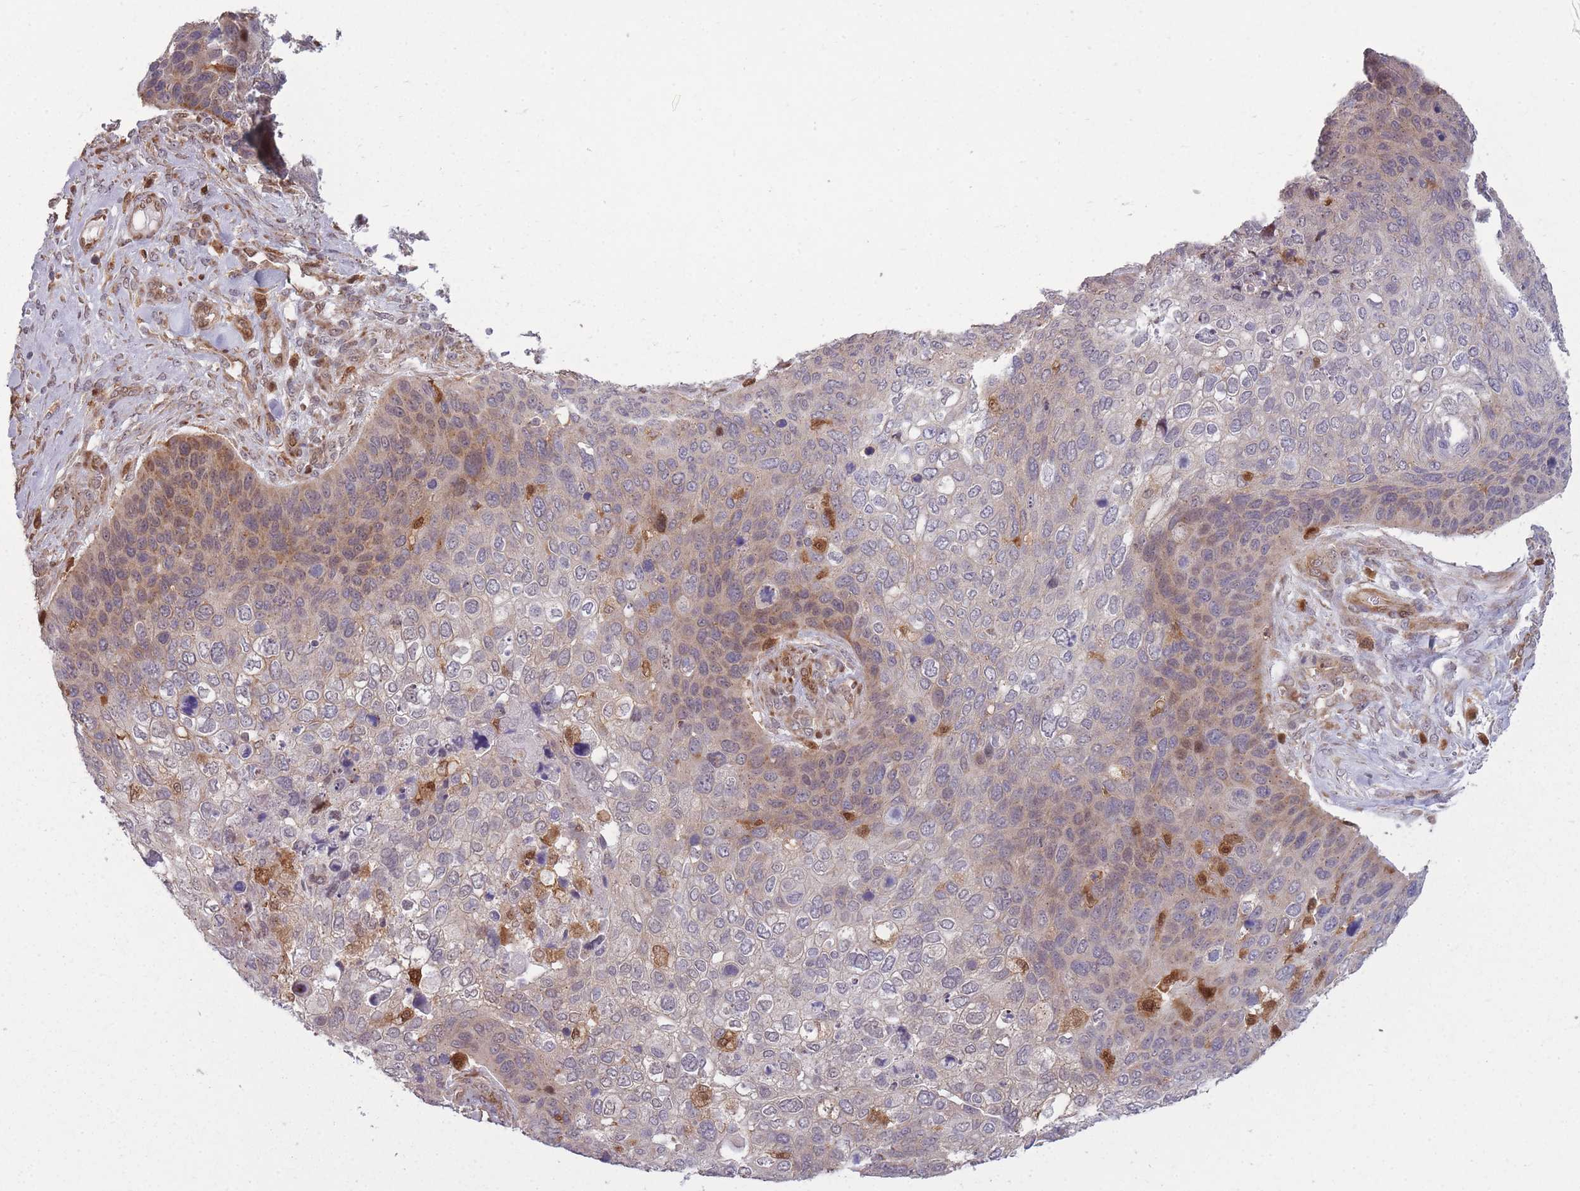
{"staining": {"intensity": "moderate", "quantity": "25%-75%", "location": "cytoplasmic/membranous"}, "tissue": "skin cancer", "cell_type": "Tumor cells", "image_type": "cancer", "snomed": [{"axis": "morphology", "description": "Basal cell carcinoma"}, {"axis": "topography", "description": "Skin"}], "caption": "The immunohistochemical stain shows moderate cytoplasmic/membranous expression in tumor cells of basal cell carcinoma (skin) tissue. Nuclei are stained in blue.", "gene": "LGALS9", "patient": {"sex": "female", "age": 74}}